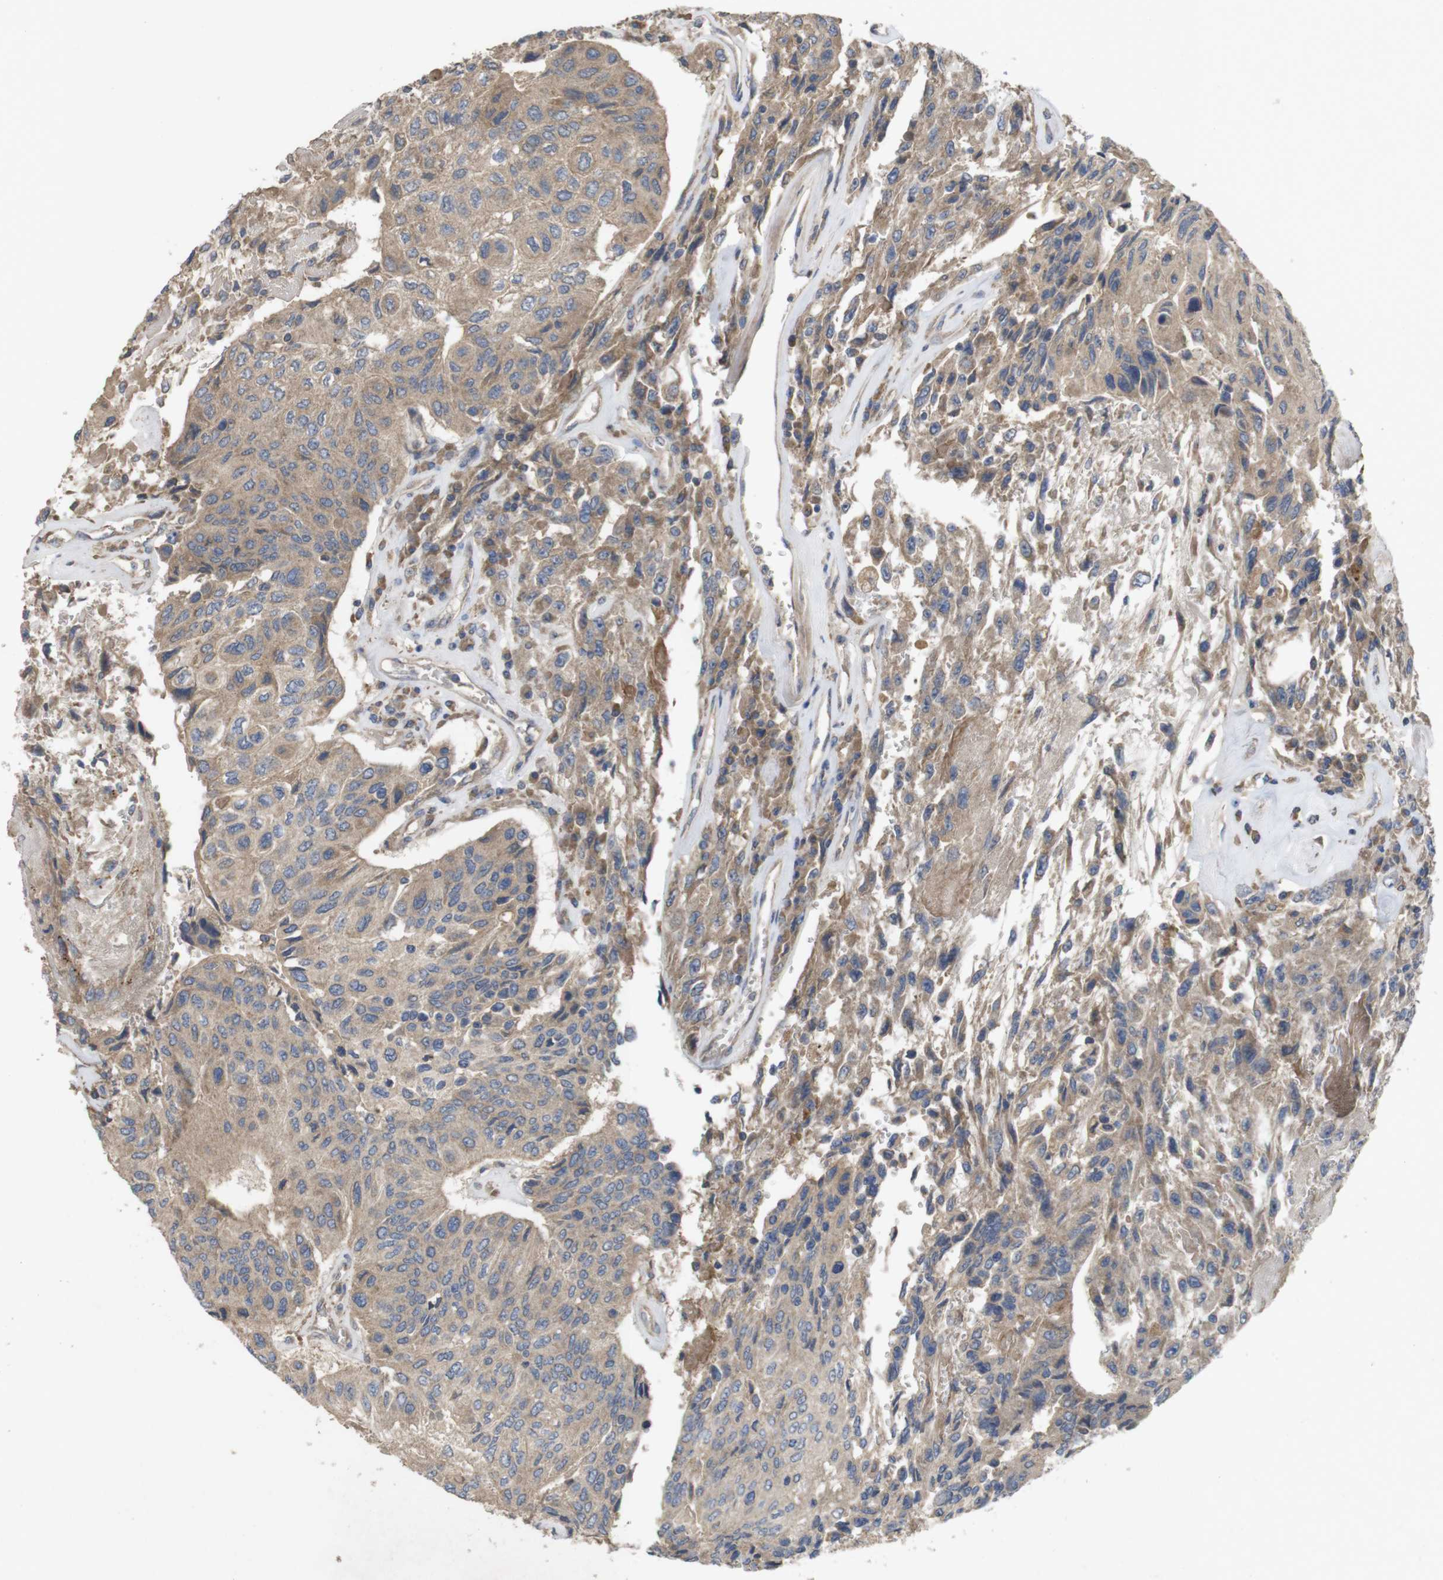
{"staining": {"intensity": "moderate", "quantity": ">75%", "location": "cytoplasmic/membranous"}, "tissue": "urothelial cancer", "cell_type": "Tumor cells", "image_type": "cancer", "snomed": [{"axis": "morphology", "description": "Urothelial carcinoma, High grade"}, {"axis": "topography", "description": "Urinary bladder"}], "caption": "Protein expression analysis of high-grade urothelial carcinoma reveals moderate cytoplasmic/membranous positivity in approximately >75% of tumor cells.", "gene": "KCNS3", "patient": {"sex": "female", "age": 85}}